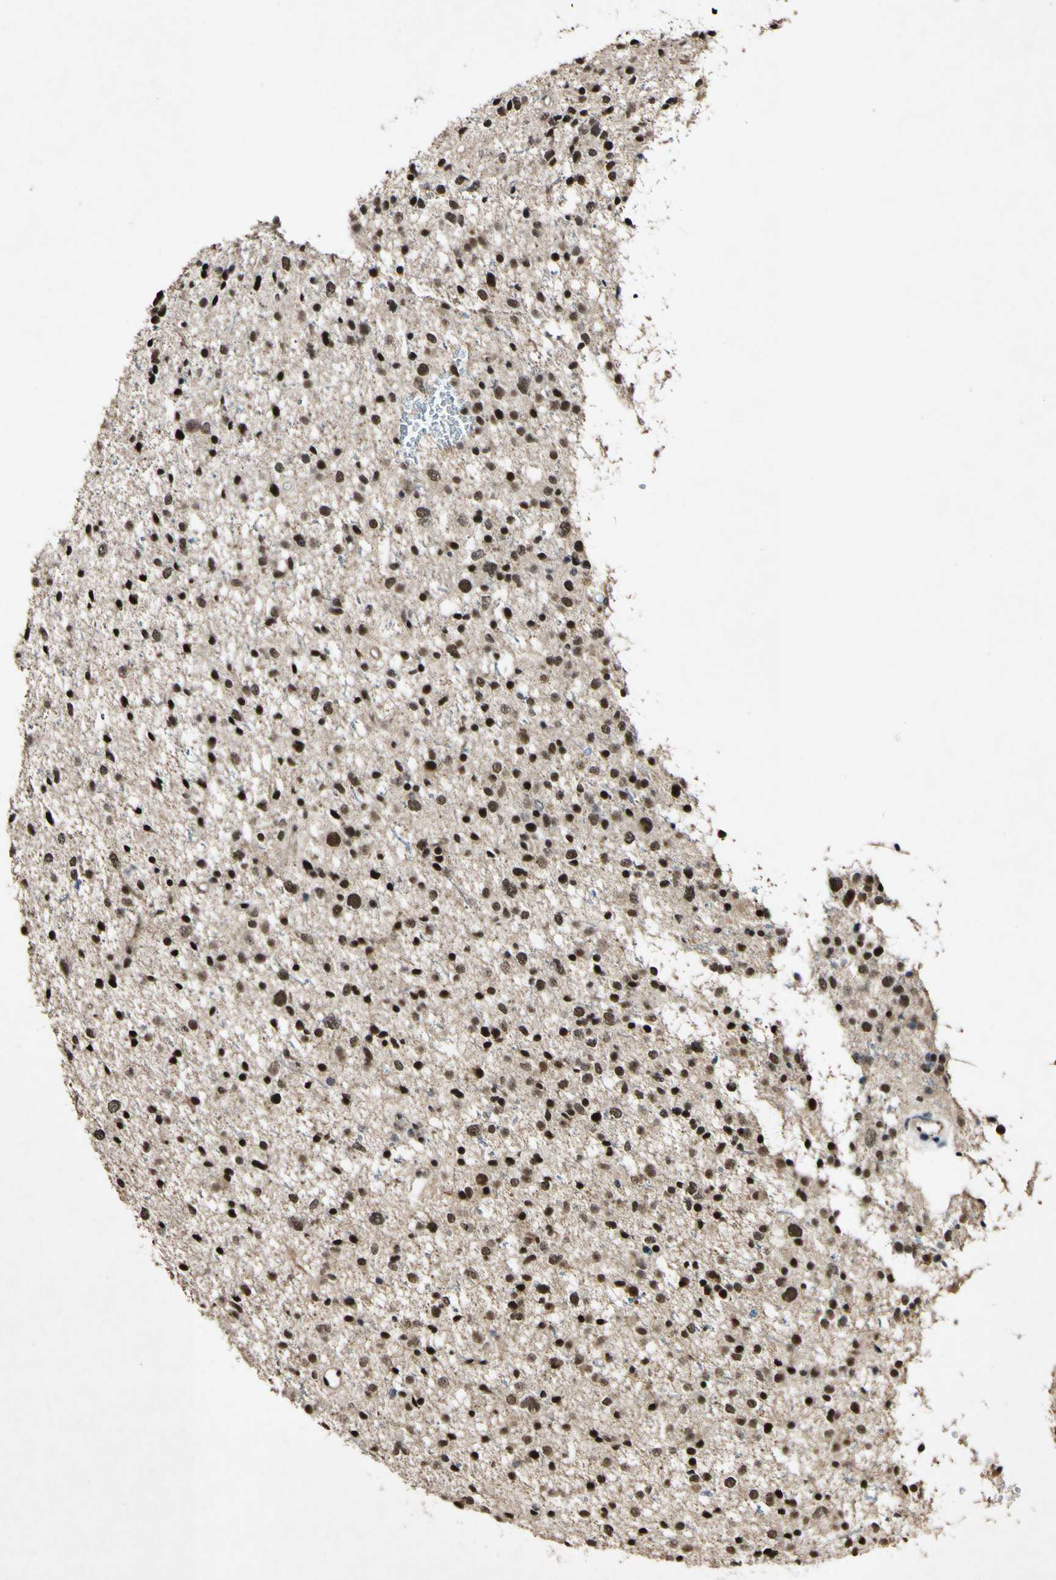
{"staining": {"intensity": "strong", "quantity": ">75%", "location": "nuclear"}, "tissue": "glioma", "cell_type": "Tumor cells", "image_type": "cancer", "snomed": [{"axis": "morphology", "description": "Glioma, malignant, Low grade"}, {"axis": "topography", "description": "Brain"}], "caption": "Immunohistochemistry (IHC) staining of glioma, which shows high levels of strong nuclear positivity in approximately >75% of tumor cells indicating strong nuclear protein expression. The staining was performed using DAB (brown) for protein detection and nuclei were counterstained in hematoxylin (blue).", "gene": "POLR2F", "patient": {"sex": "female", "age": 37}}